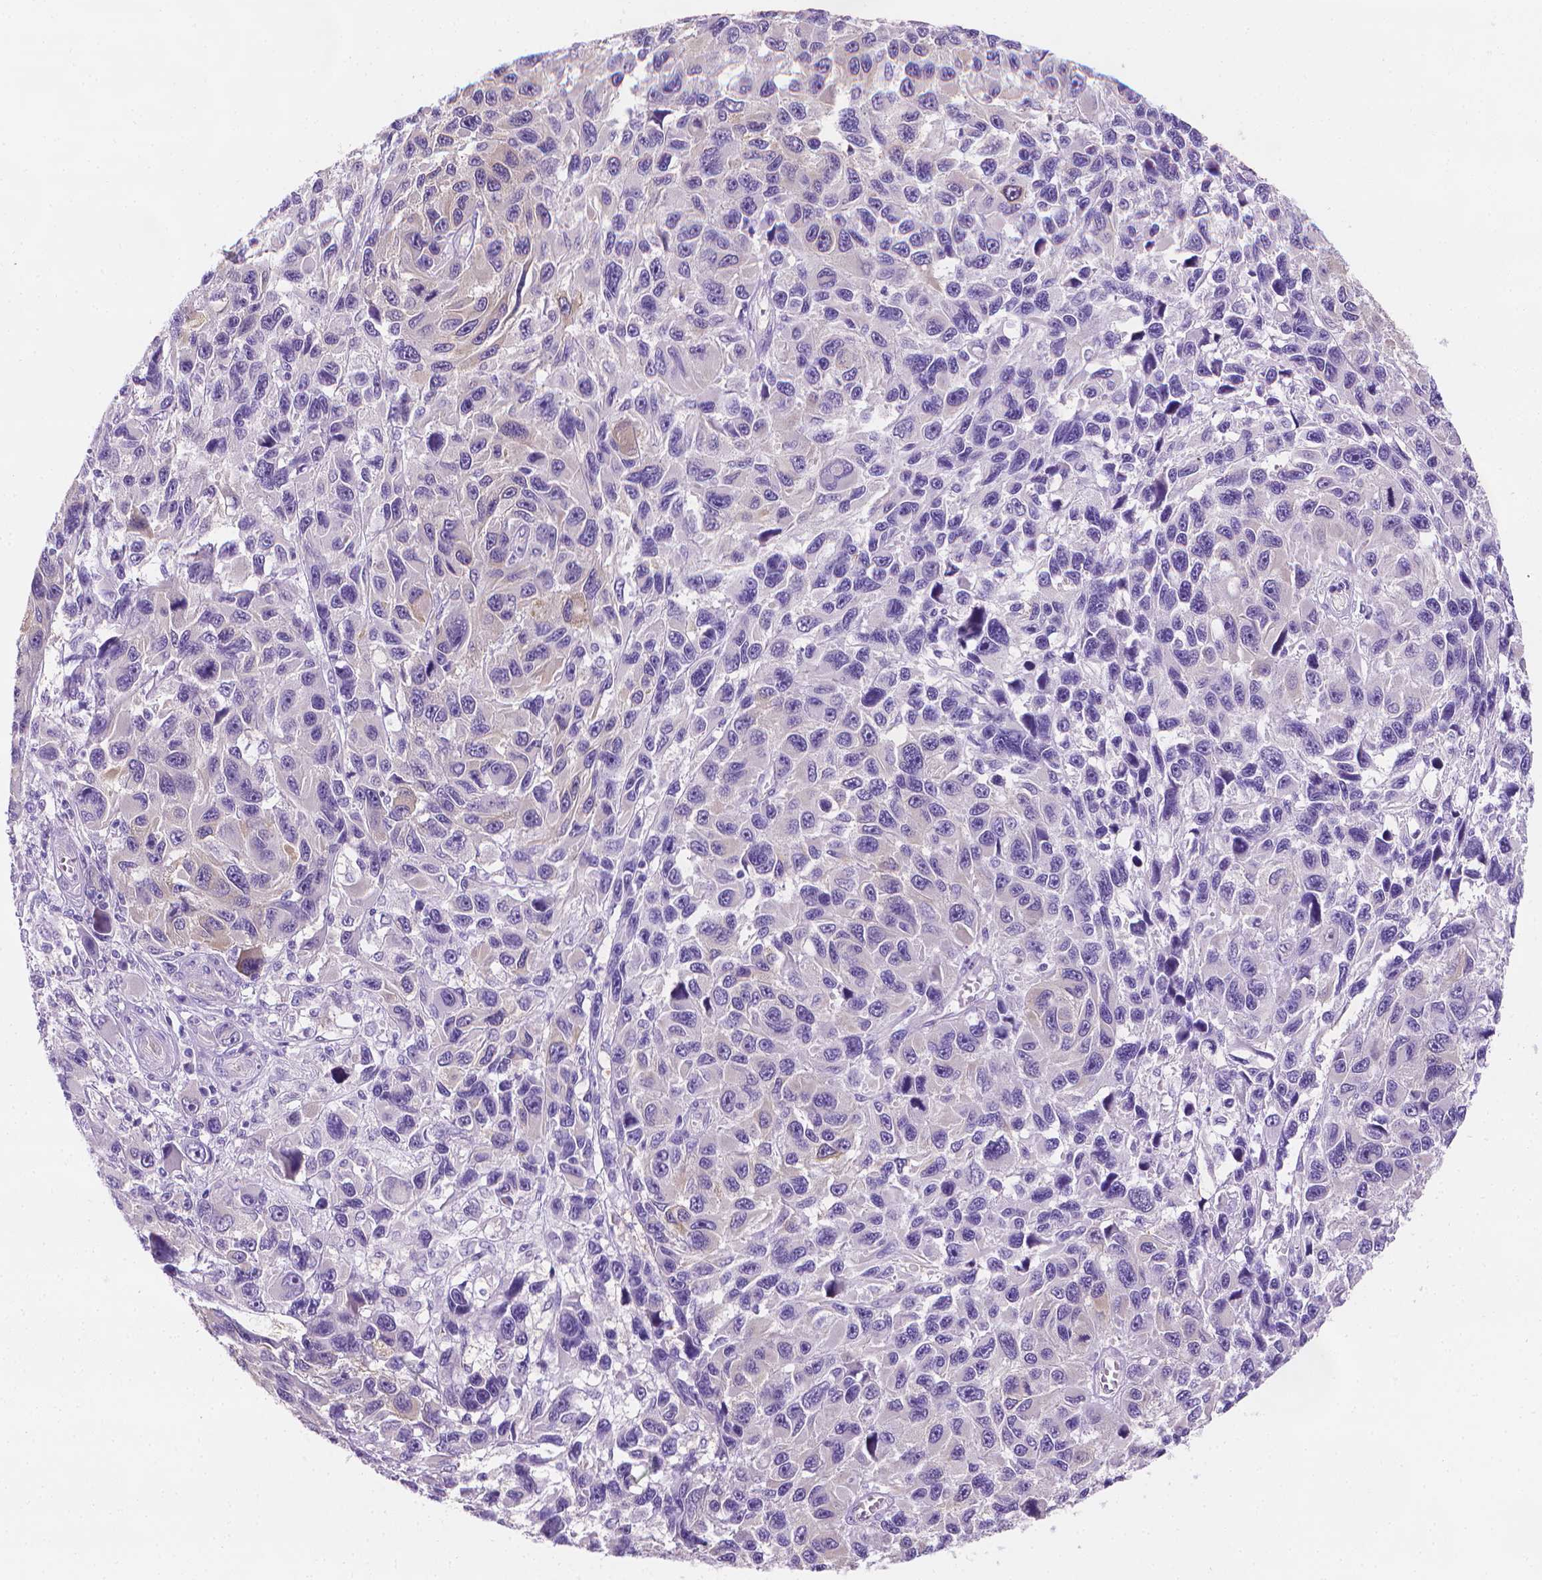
{"staining": {"intensity": "moderate", "quantity": "<25%", "location": "cytoplasmic/membranous"}, "tissue": "melanoma", "cell_type": "Tumor cells", "image_type": "cancer", "snomed": [{"axis": "morphology", "description": "Malignant melanoma, NOS"}, {"axis": "topography", "description": "Skin"}], "caption": "Protein expression analysis of human melanoma reveals moderate cytoplasmic/membranous expression in approximately <25% of tumor cells.", "gene": "FASN", "patient": {"sex": "male", "age": 53}}